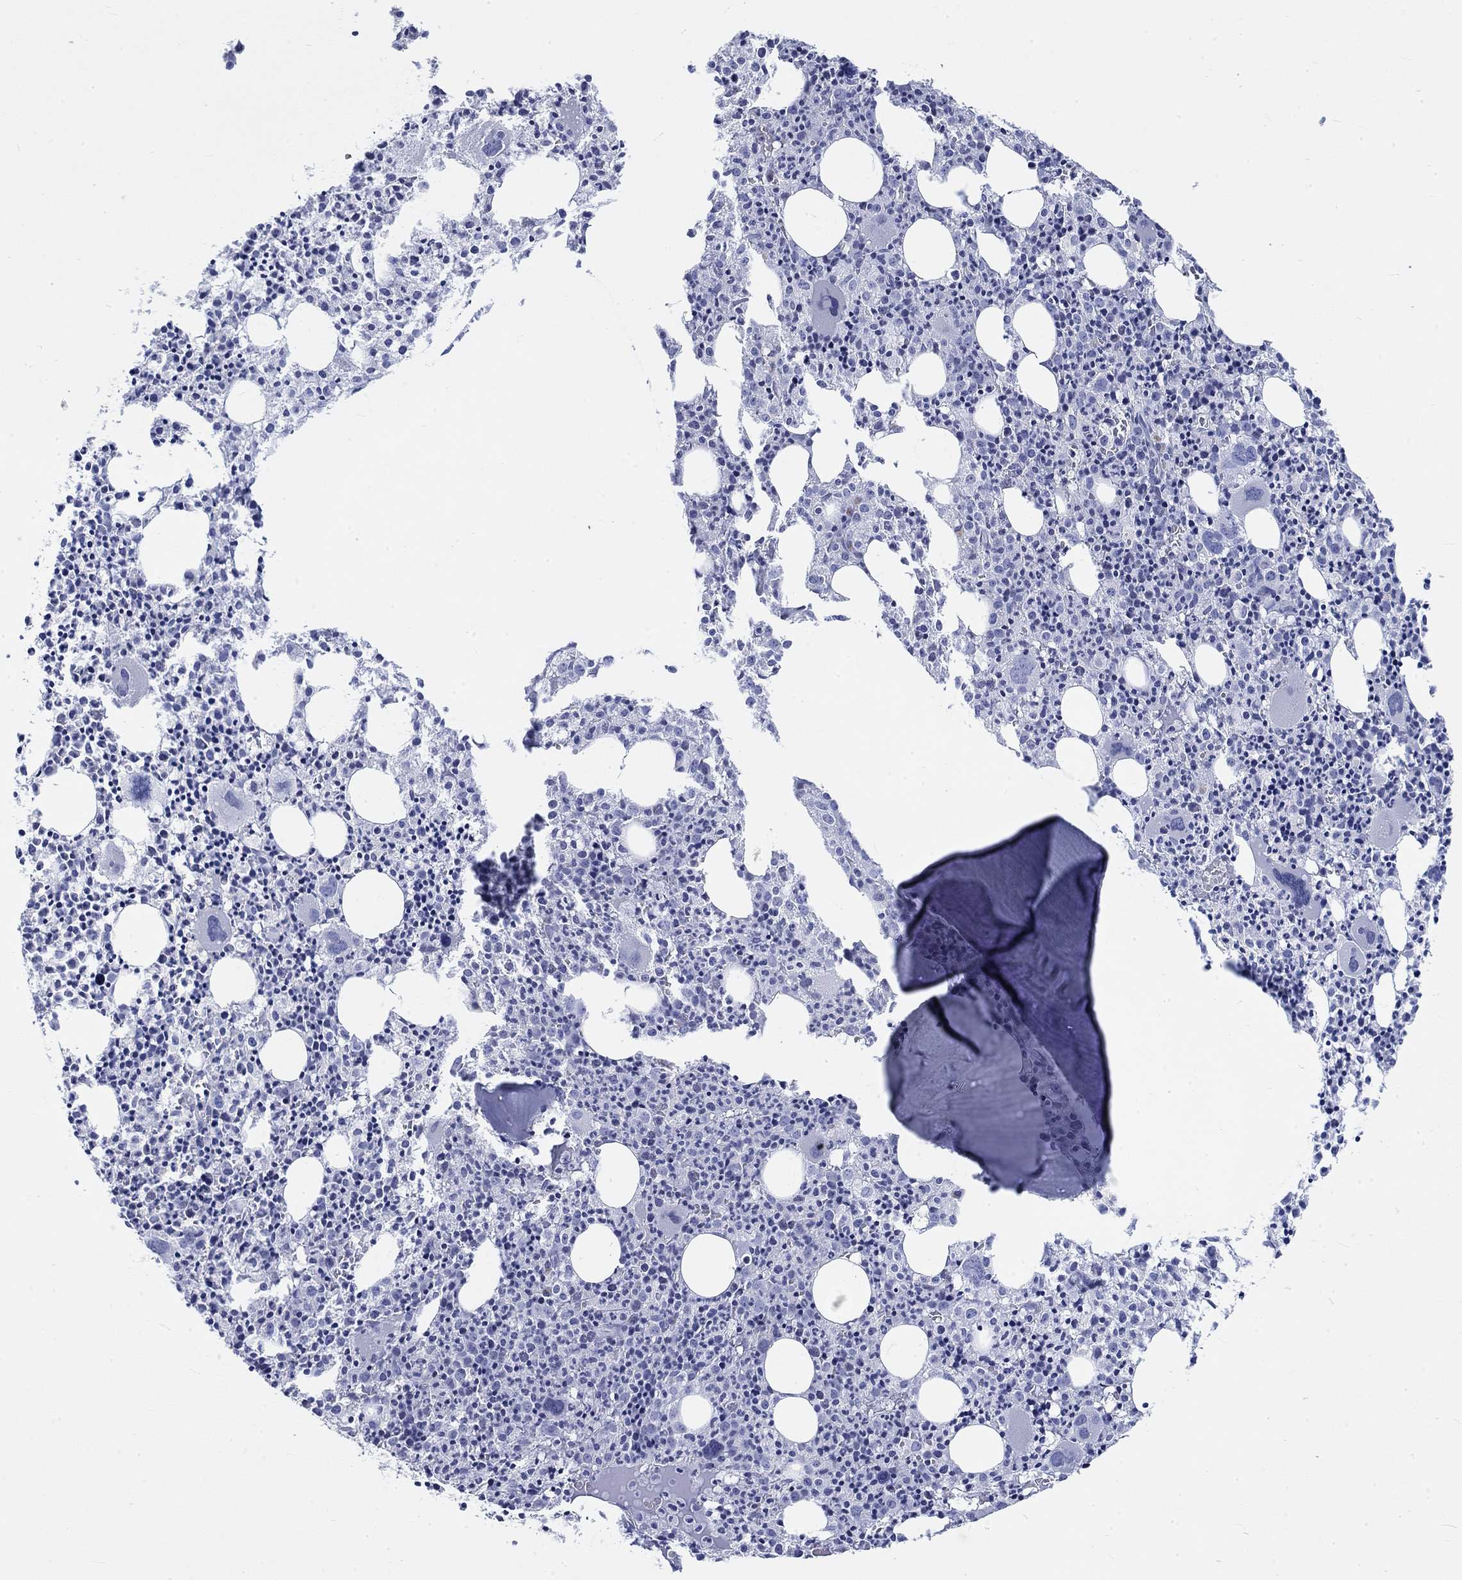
{"staining": {"intensity": "negative", "quantity": "none", "location": "none"}, "tissue": "bone marrow", "cell_type": "Hematopoietic cells", "image_type": "normal", "snomed": [{"axis": "morphology", "description": "Normal tissue, NOS"}, {"axis": "morphology", "description": "Inflammation, NOS"}, {"axis": "topography", "description": "Bone marrow"}], "caption": "Immunohistochemical staining of unremarkable bone marrow shows no significant expression in hematopoietic cells.", "gene": "KRT76", "patient": {"sex": "male", "age": 3}}